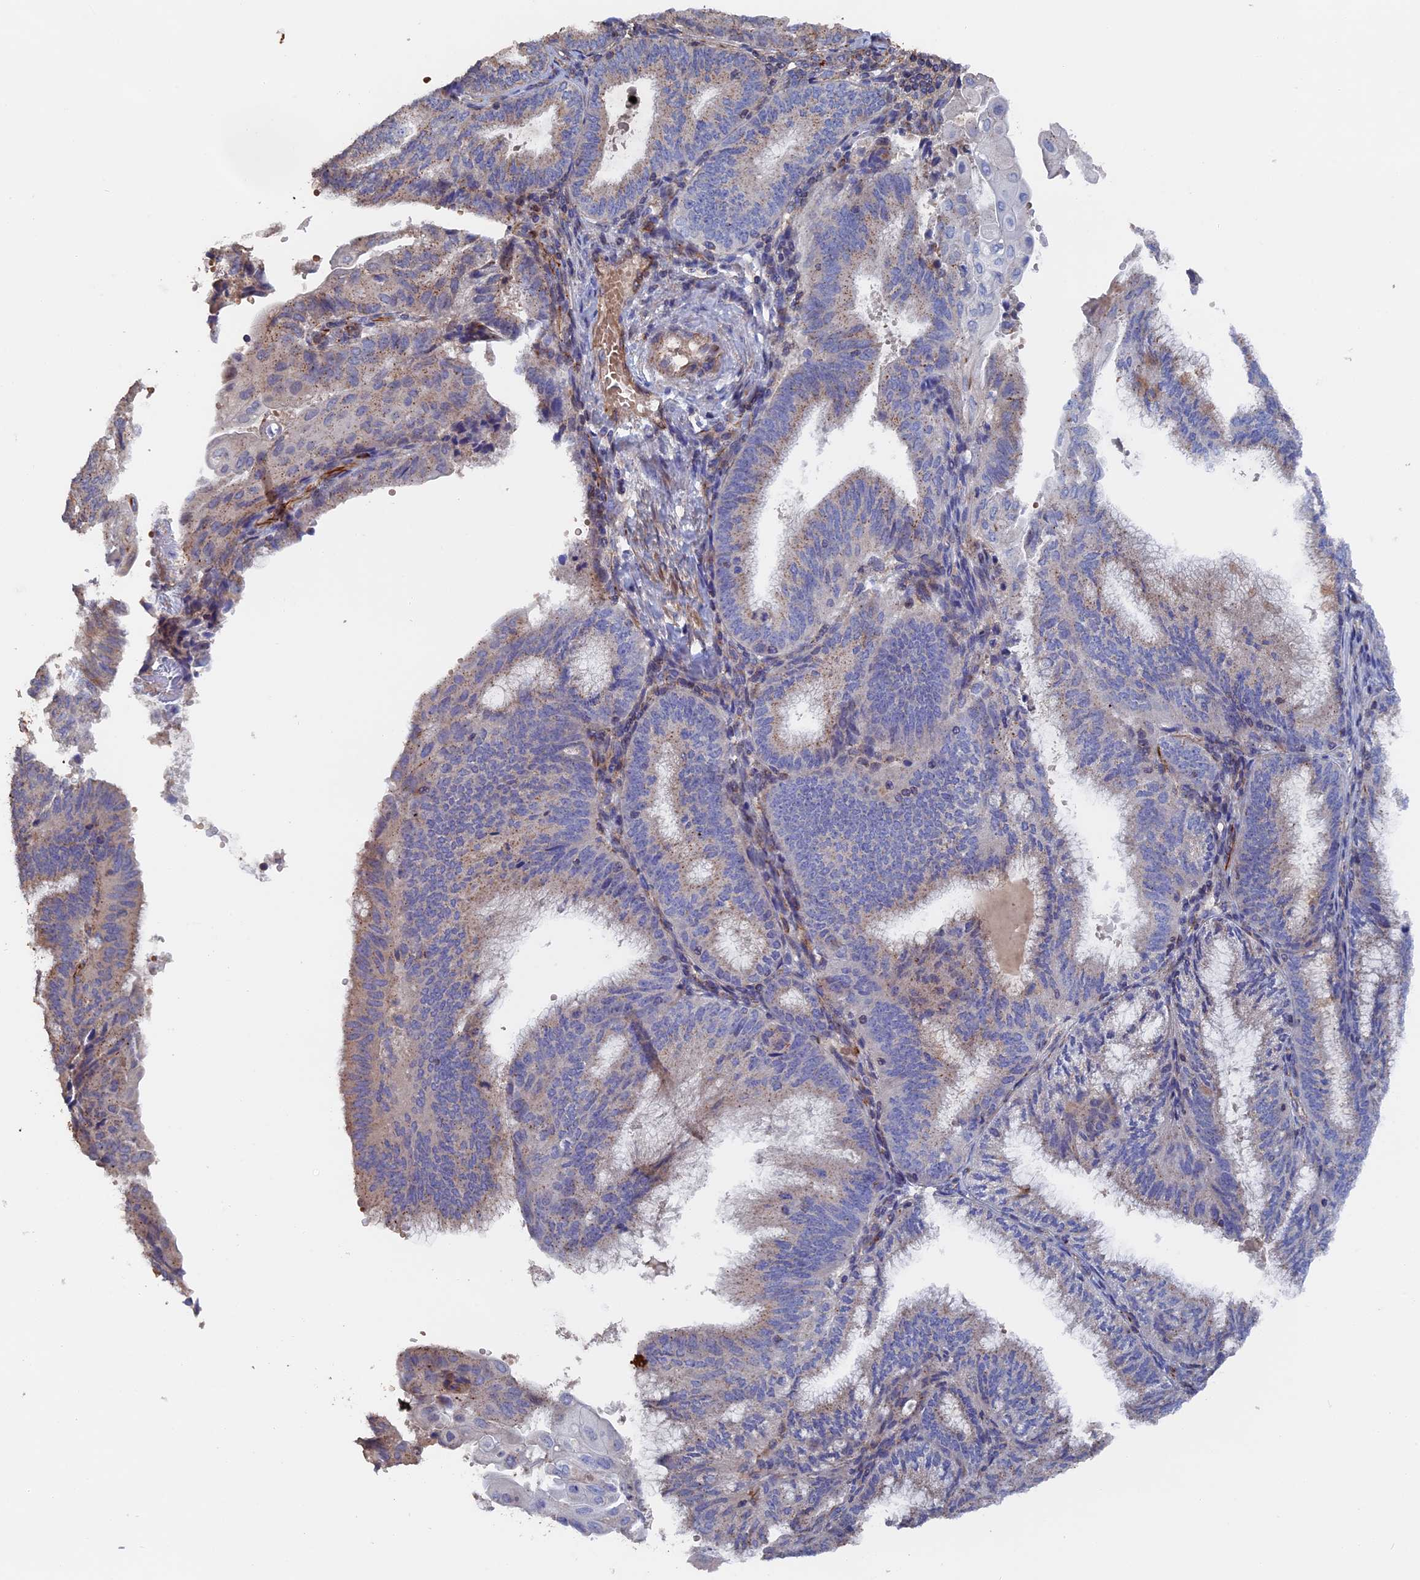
{"staining": {"intensity": "moderate", "quantity": "<25%", "location": "cytoplasmic/membranous"}, "tissue": "endometrial cancer", "cell_type": "Tumor cells", "image_type": "cancer", "snomed": [{"axis": "morphology", "description": "Adenocarcinoma, NOS"}, {"axis": "topography", "description": "Endometrium"}], "caption": "Immunohistochemical staining of human adenocarcinoma (endometrial) reveals low levels of moderate cytoplasmic/membranous protein expression in approximately <25% of tumor cells.", "gene": "SMG9", "patient": {"sex": "female", "age": 49}}